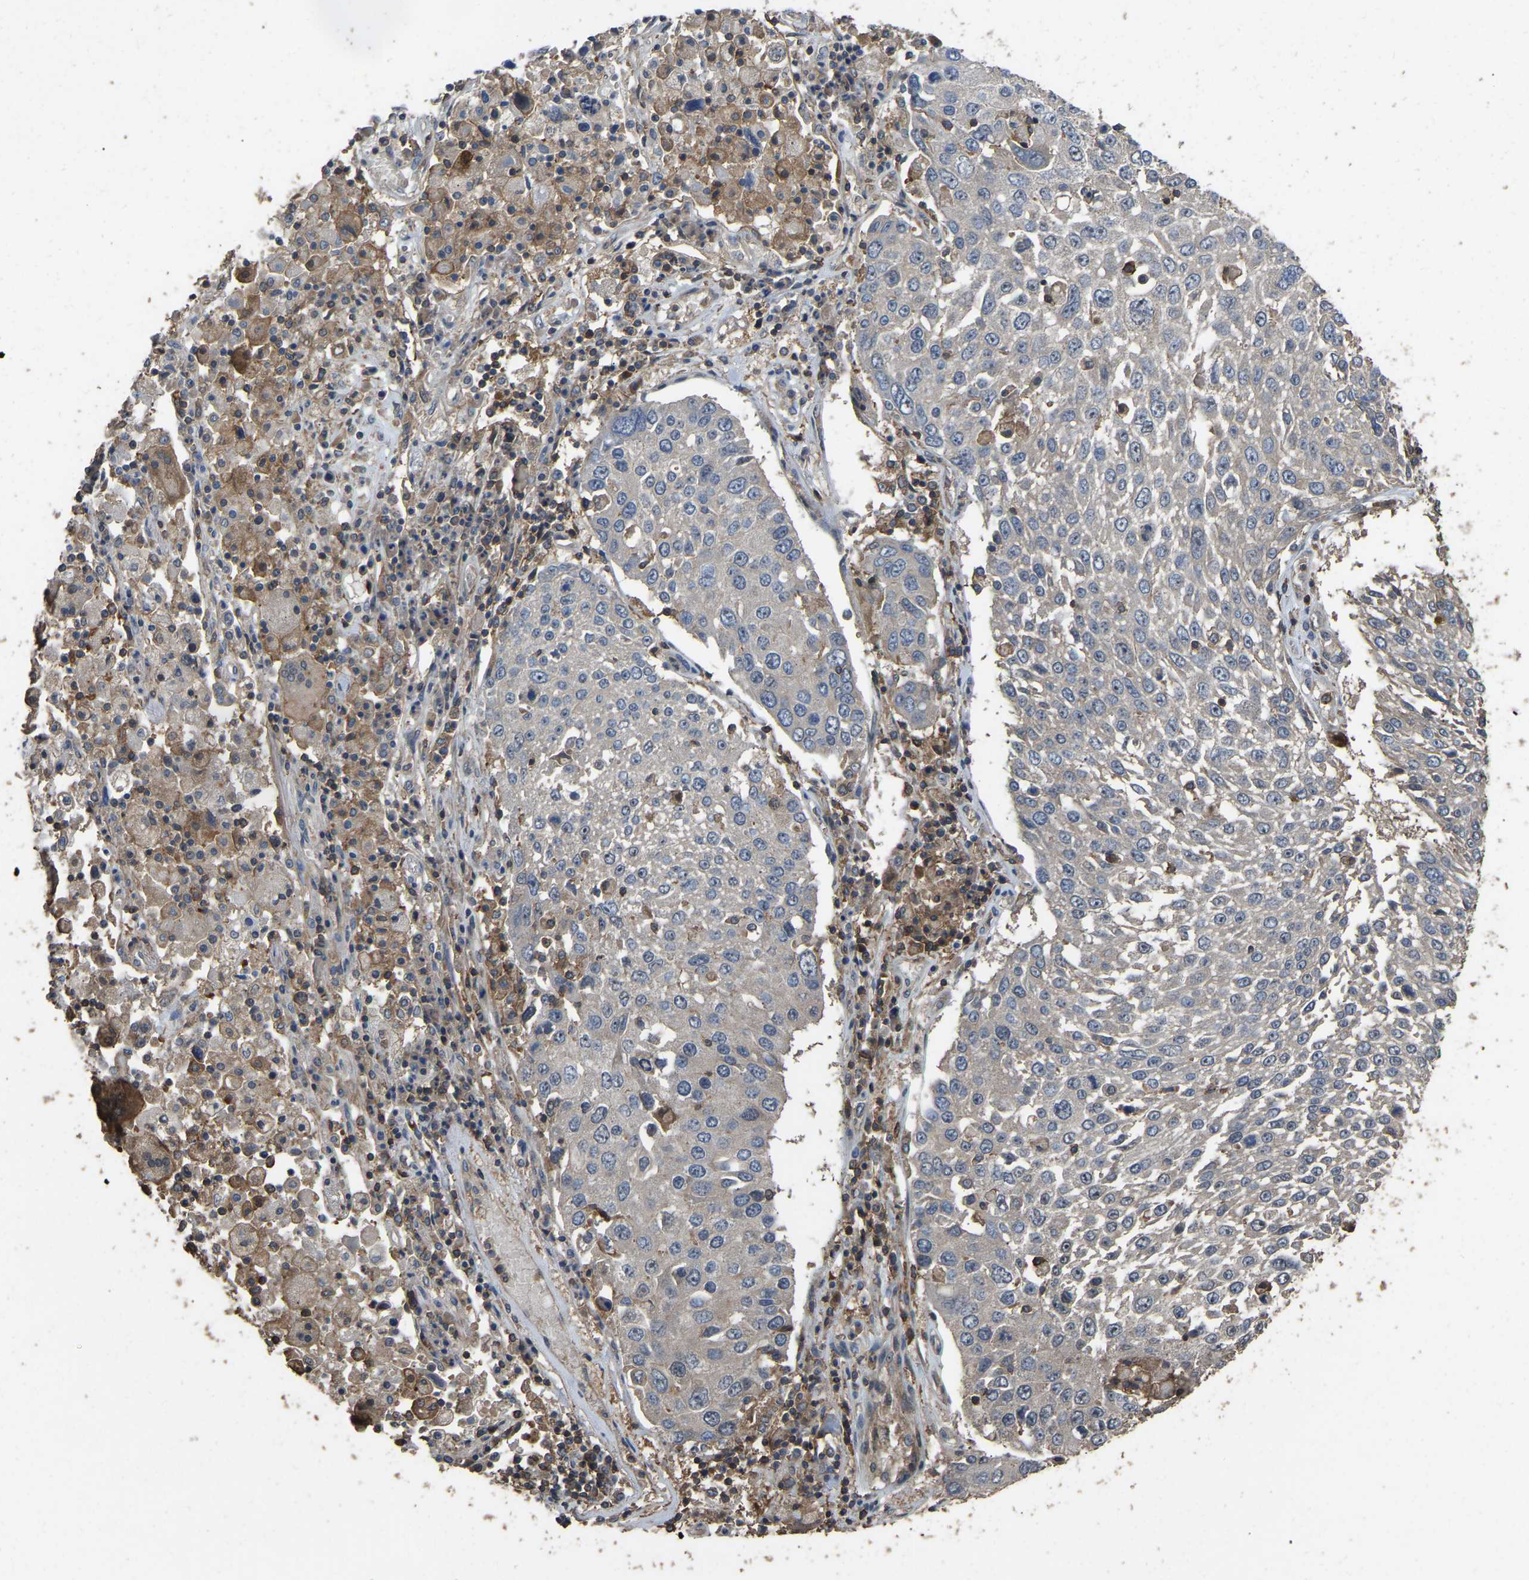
{"staining": {"intensity": "negative", "quantity": "none", "location": "none"}, "tissue": "lung cancer", "cell_type": "Tumor cells", "image_type": "cancer", "snomed": [{"axis": "morphology", "description": "Squamous cell carcinoma, NOS"}, {"axis": "topography", "description": "Lung"}], "caption": "DAB immunohistochemical staining of human lung cancer reveals no significant expression in tumor cells.", "gene": "FHIT", "patient": {"sex": "male", "age": 65}}